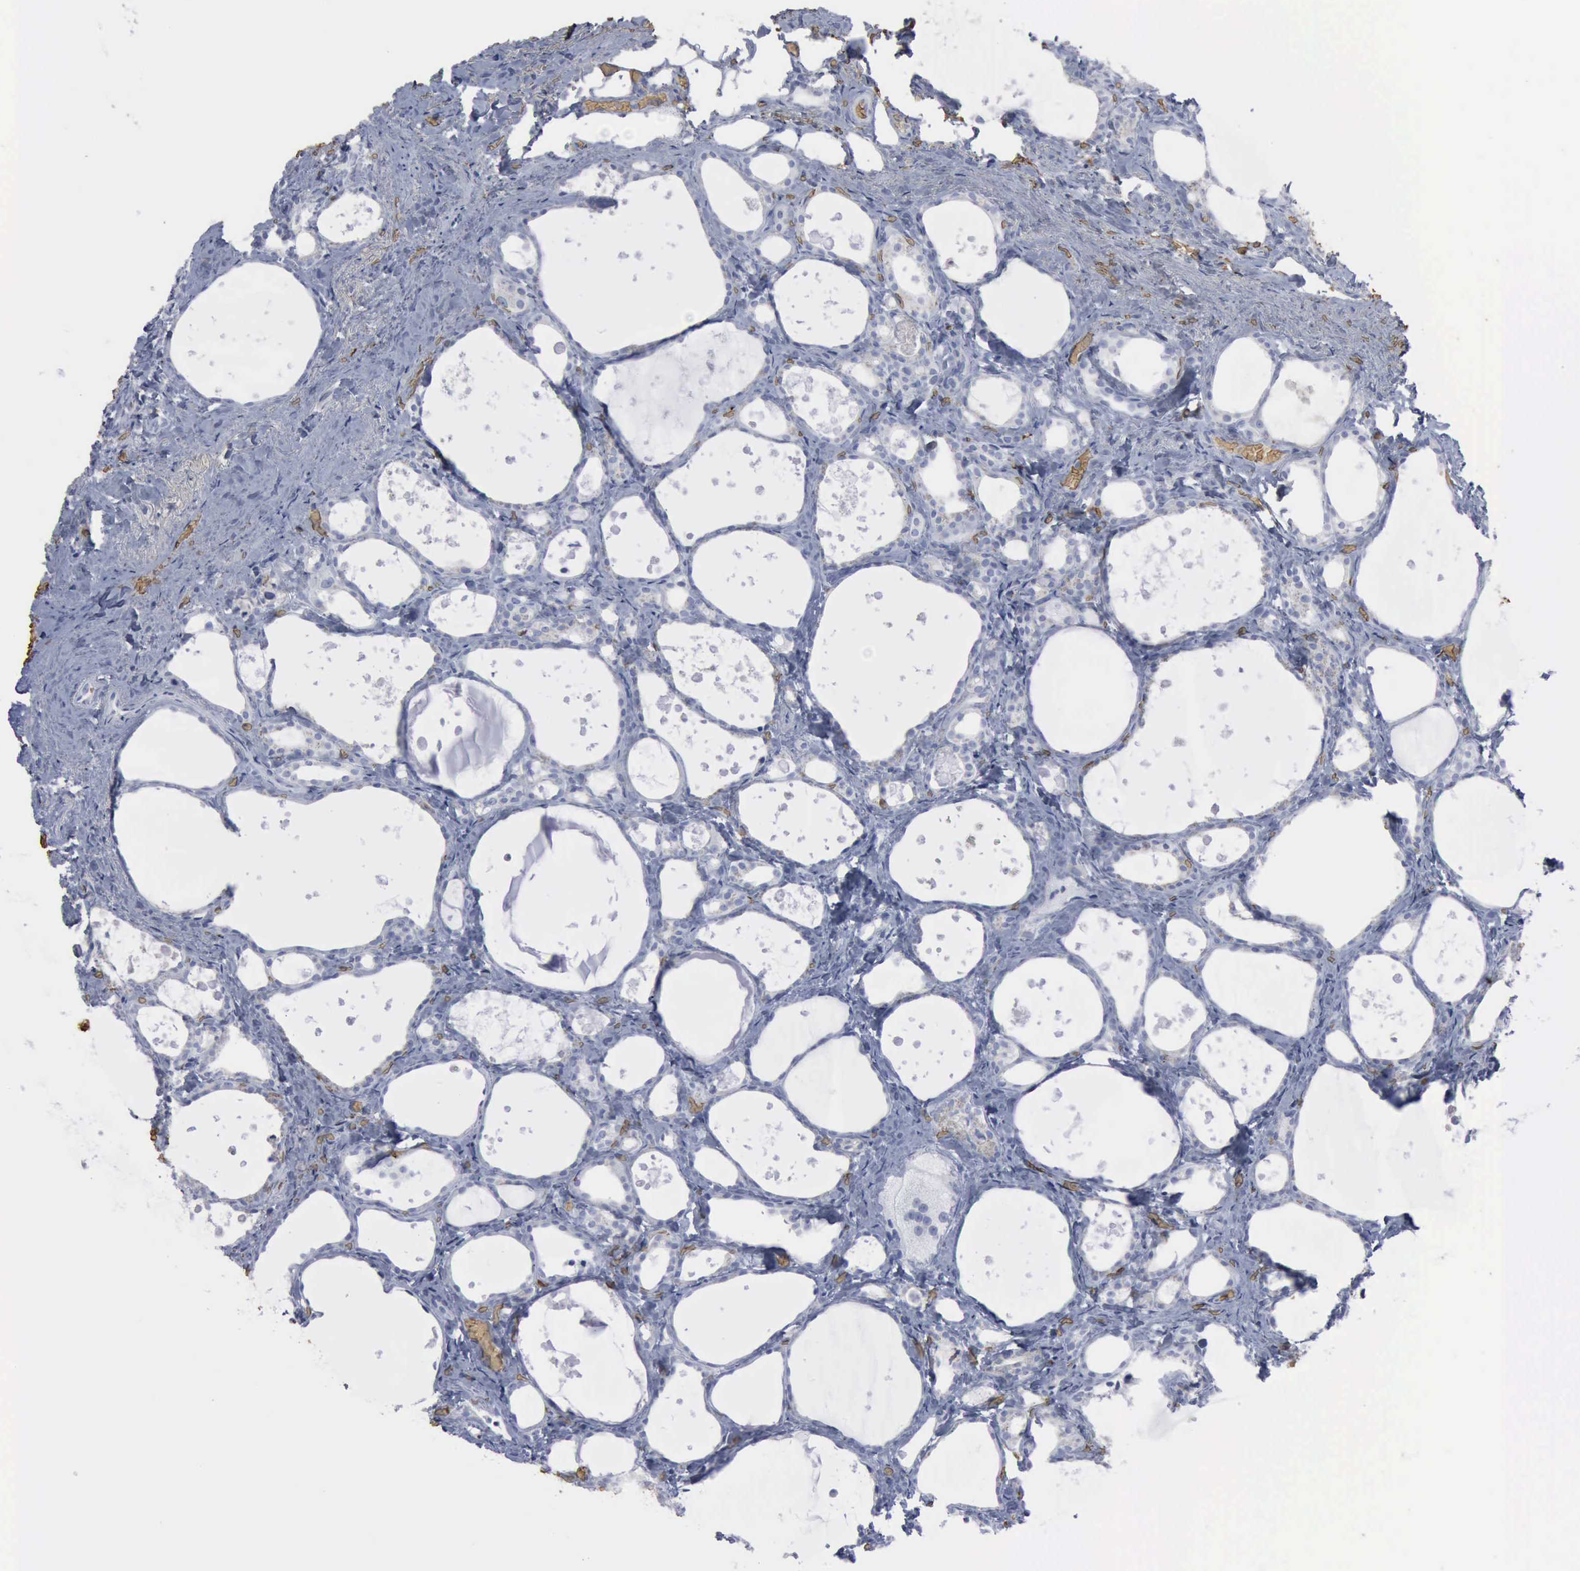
{"staining": {"intensity": "negative", "quantity": "none", "location": "none"}, "tissue": "thyroid gland", "cell_type": "Glandular cells", "image_type": "normal", "snomed": [{"axis": "morphology", "description": "Normal tissue, NOS"}, {"axis": "topography", "description": "Thyroid gland"}], "caption": "The micrograph reveals no significant expression in glandular cells of thyroid gland.", "gene": "TGFB1", "patient": {"sex": "female", "age": 75}}